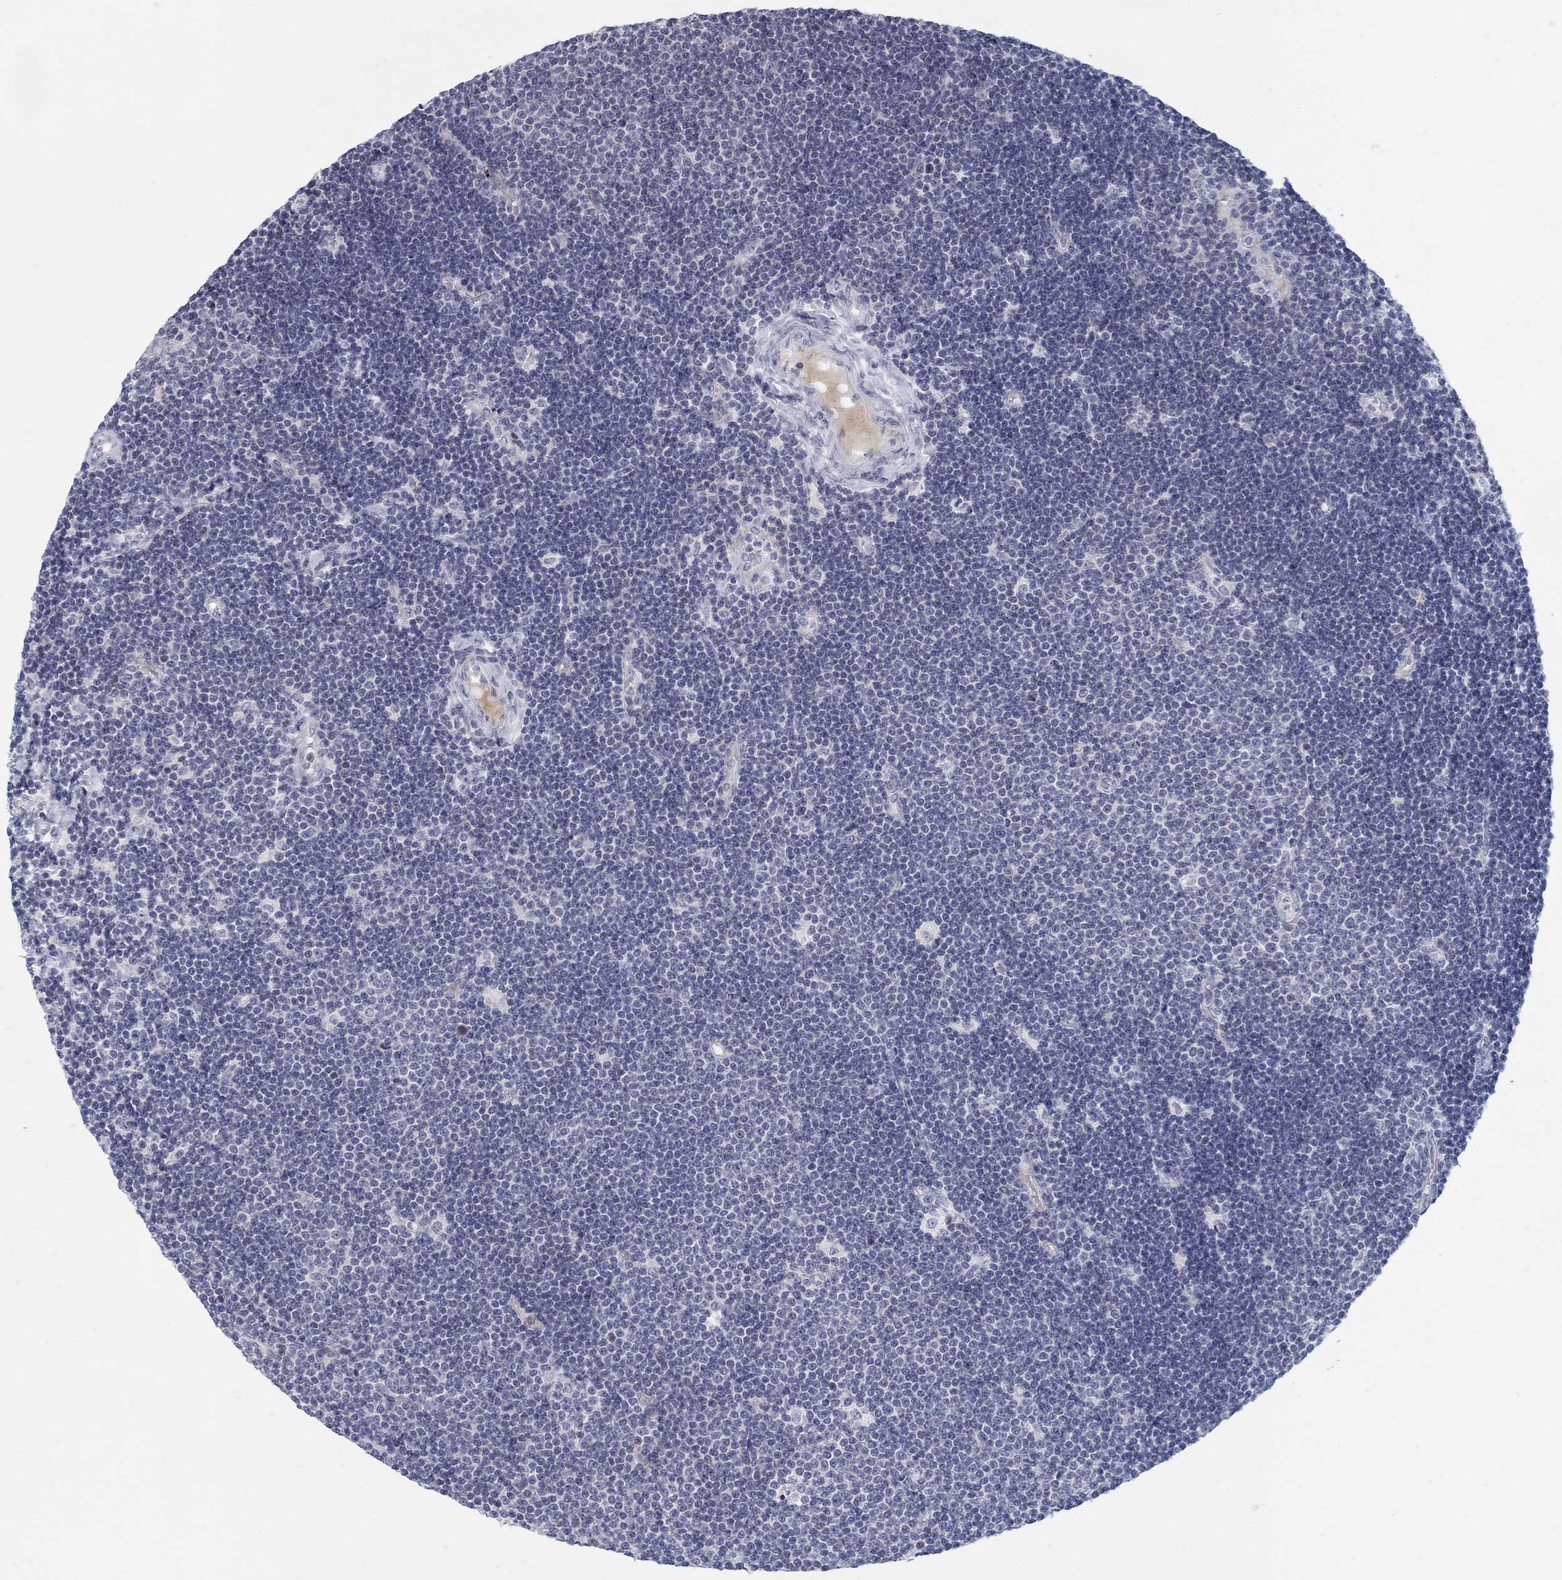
{"staining": {"intensity": "negative", "quantity": "none", "location": "none"}, "tissue": "lymphoma", "cell_type": "Tumor cells", "image_type": "cancer", "snomed": [{"axis": "morphology", "description": "Malignant lymphoma, non-Hodgkin's type, Low grade"}, {"axis": "topography", "description": "Brain"}], "caption": "Low-grade malignant lymphoma, non-Hodgkin's type was stained to show a protein in brown. There is no significant expression in tumor cells. (Brightfield microscopy of DAB (3,3'-diaminobenzidine) immunohistochemistry at high magnification).", "gene": "ANO7", "patient": {"sex": "female", "age": 66}}